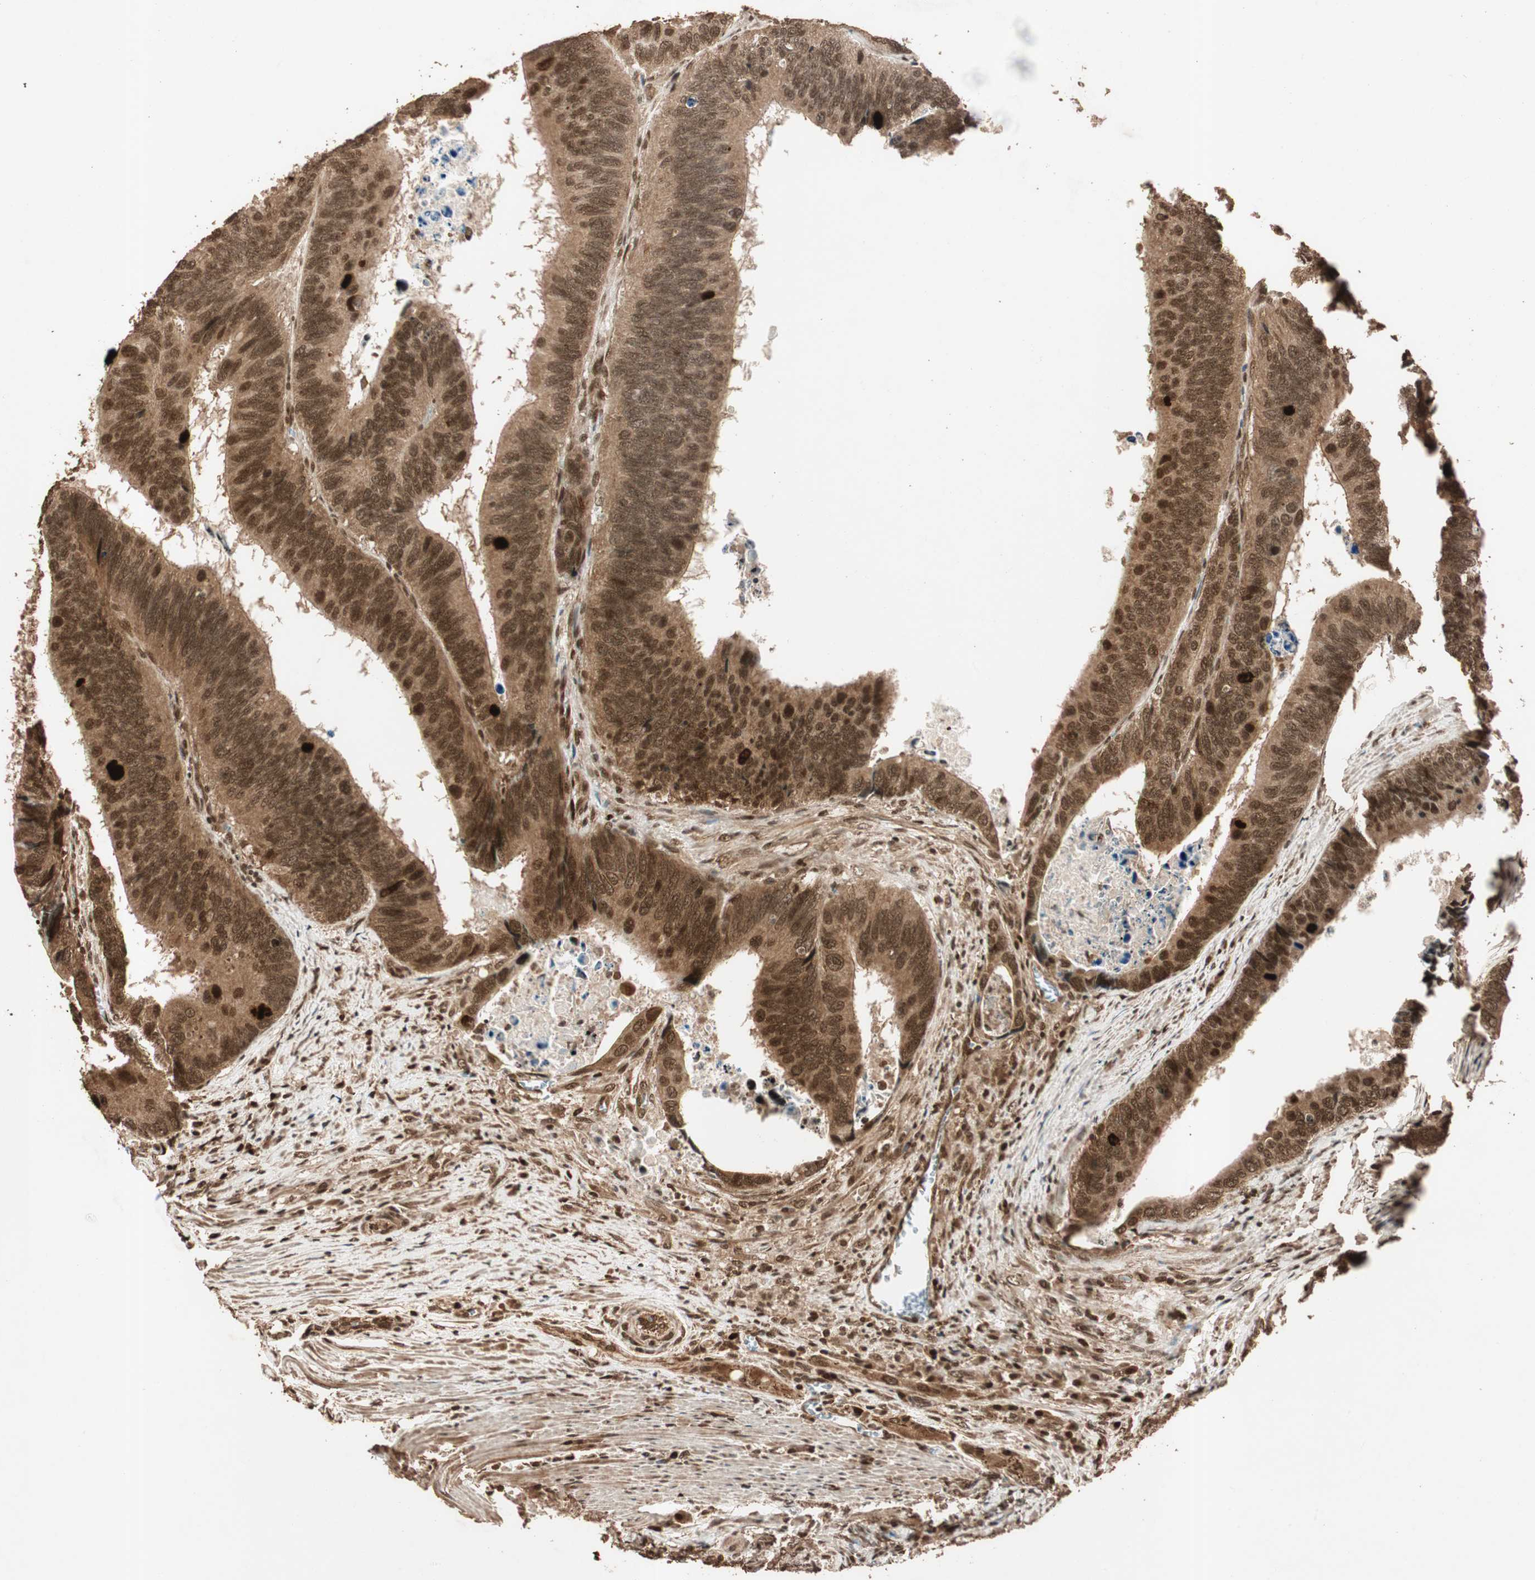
{"staining": {"intensity": "strong", "quantity": ">75%", "location": "cytoplasmic/membranous,nuclear"}, "tissue": "colorectal cancer", "cell_type": "Tumor cells", "image_type": "cancer", "snomed": [{"axis": "morphology", "description": "Adenocarcinoma, NOS"}, {"axis": "topography", "description": "Colon"}], "caption": "Strong cytoplasmic/membranous and nuclear expression is present in about >75% of tumor cells in colorectal adenocarcinoma.", "gene": "ALKBH5", "patient": {"sex": "male", "age": 72}}